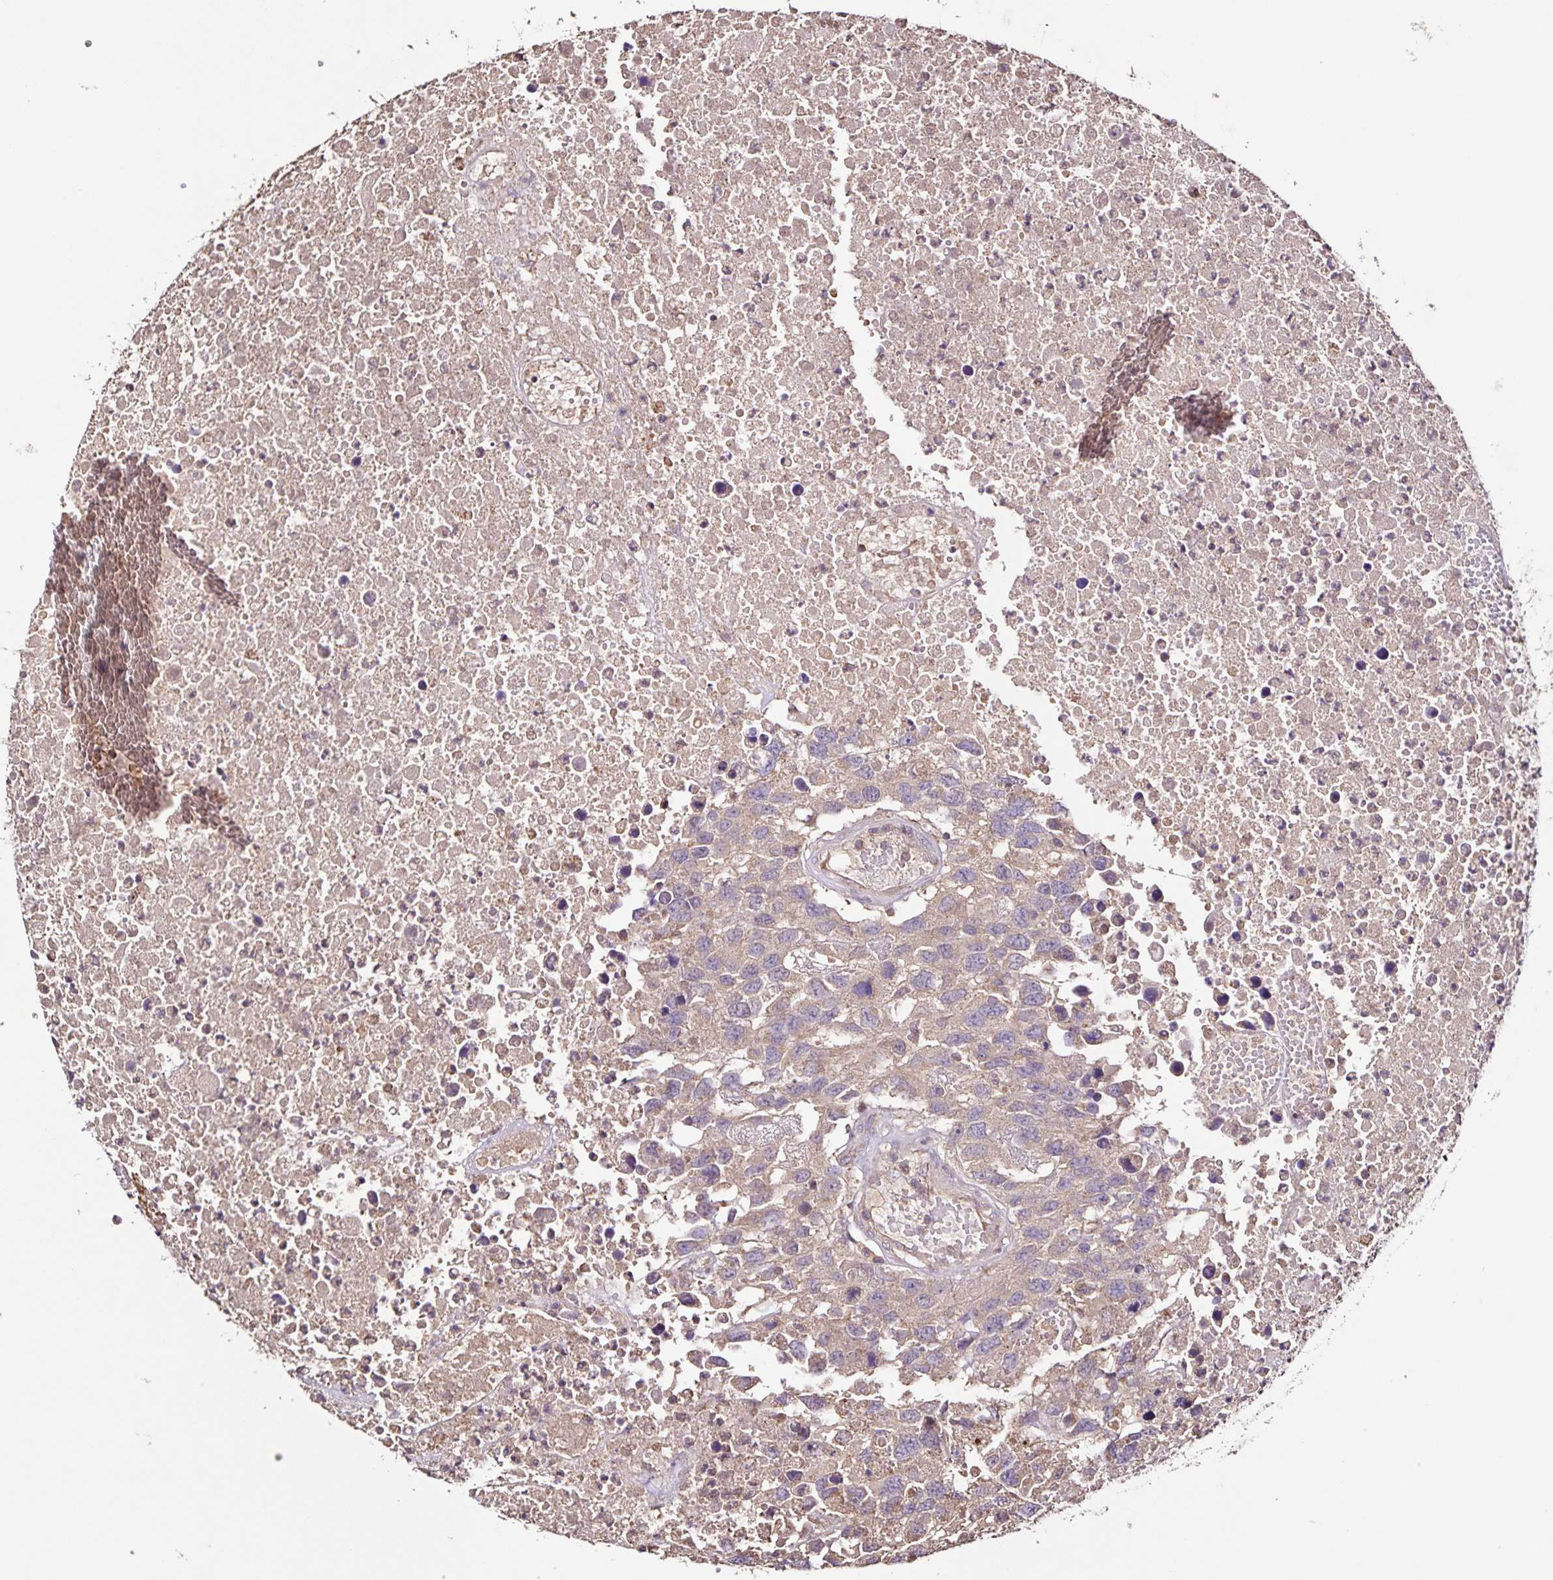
{"staining": {"intensity": "weak", "quantity": "25%-75%", "location": "cytoplasmic/membranous"}, "tissue": "testis cancer", "cell_type": "Tumor cells", "image_type": "cancer", "snomed": [{"axis": "morphology", "description": "Carcinoma, Embryonal, NOS"}, {"axis": "topography", "description": "Testis"}], "caption": "This histopathology image reveals immunohistochemistry (IHC) staining of testis embryonal carcinoma, with low weak cytoplasmic/membranous staining in approximately 25%-75% of tumor cells.", "gene": "MAN1A1", "patient": {"sex": "male", "age": 83}}